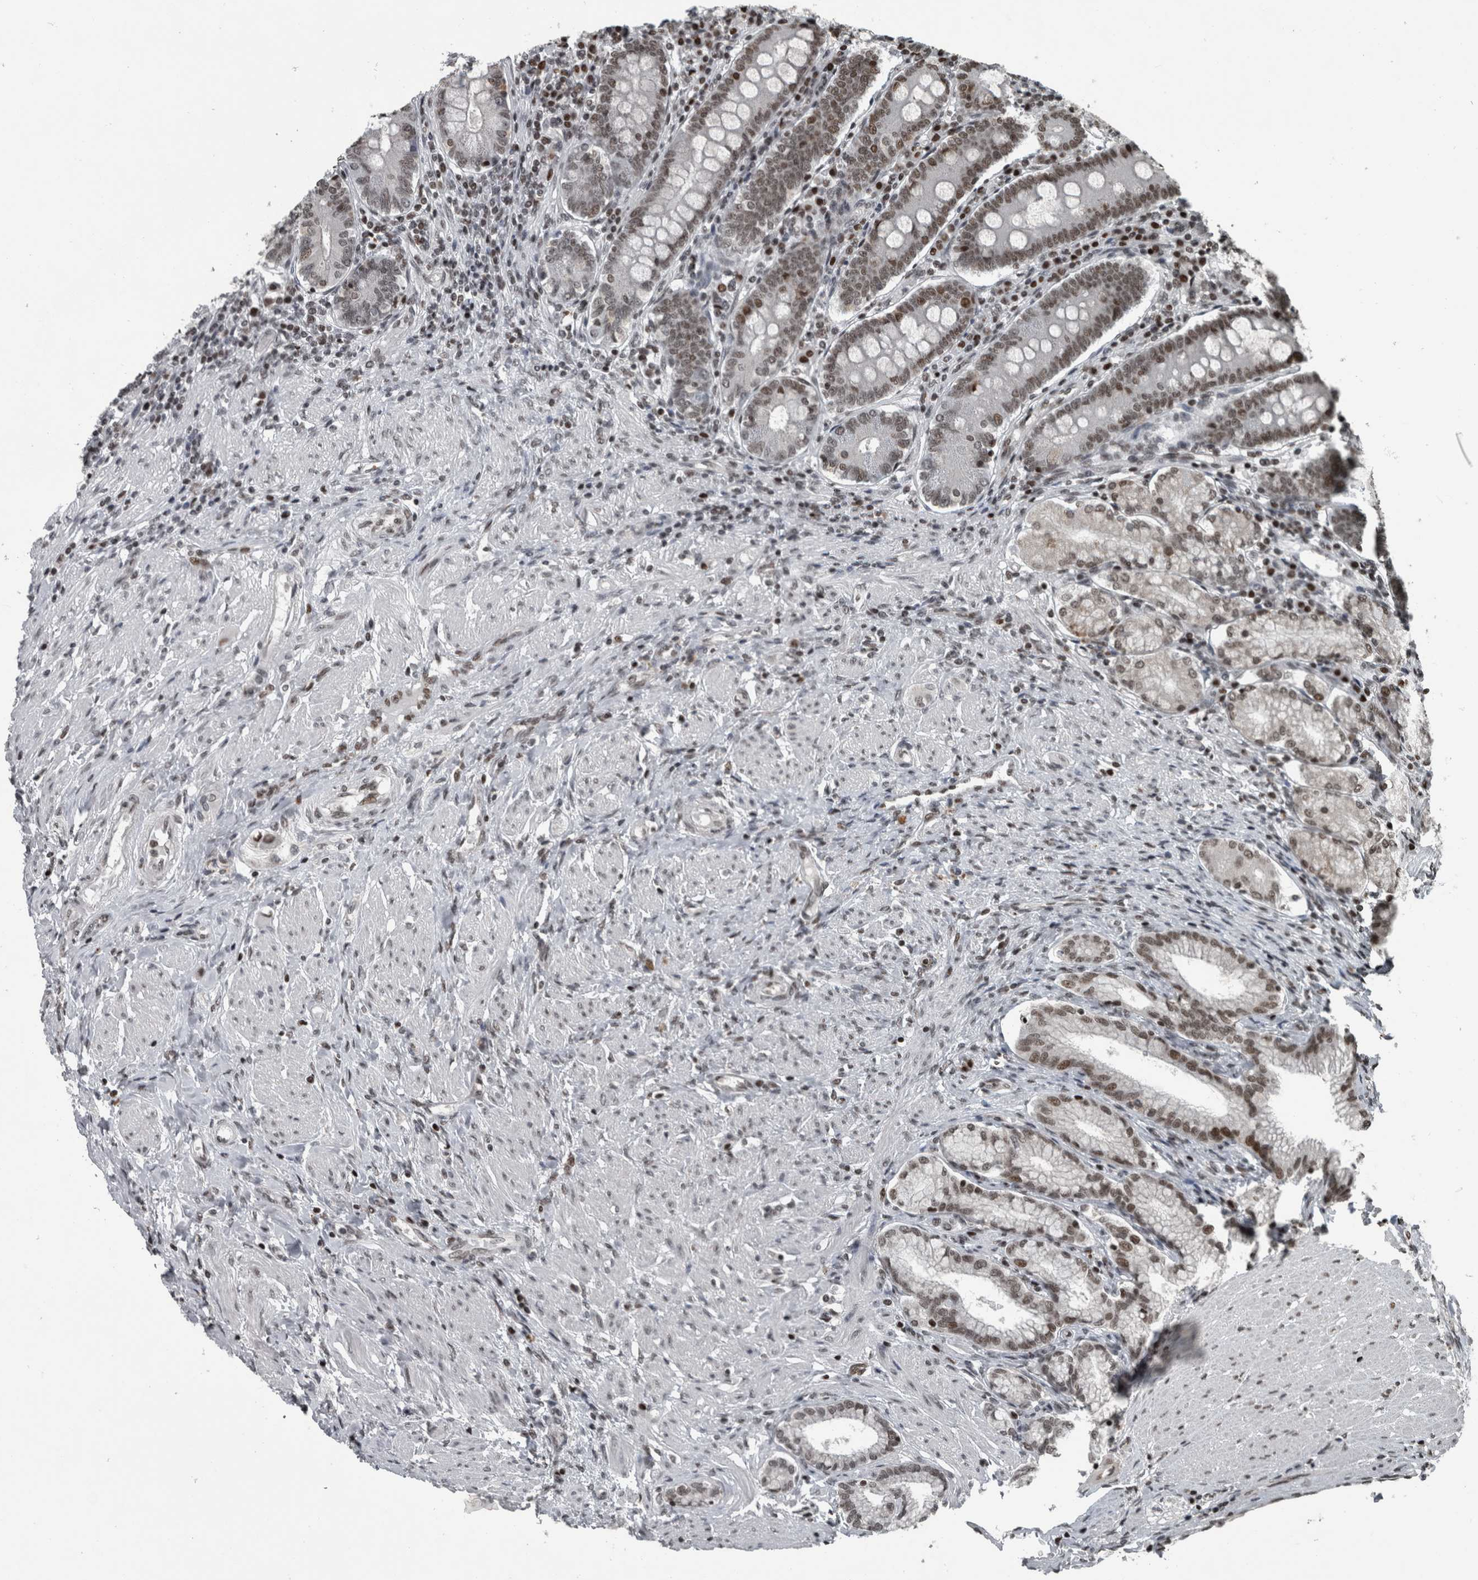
{"staining": {"intensity": "strong", "quantity": "25%-75%", "location": "nuclear"}, "tissue": "duodenum", "cell_type": "Glandular cells", "image_type": "normal", "snomed": [{"axis": "morphology", "description": "Normal tissue, NOS"}, {"axis": "morphology", "description": "Adenocarcinoma, NOS"}, {"axis": "topography", "description": "Pancreas"}, {"axis": "topography", "description": "Duodenum"}], "caption": "Immunohistochemistry (IHC) of normal human duodenum shows high levels of strong nuclear staining in about 25%-75% of glandular cells.", "gene": "UNC50", "patient": {"sex": "male", "age": 50}}